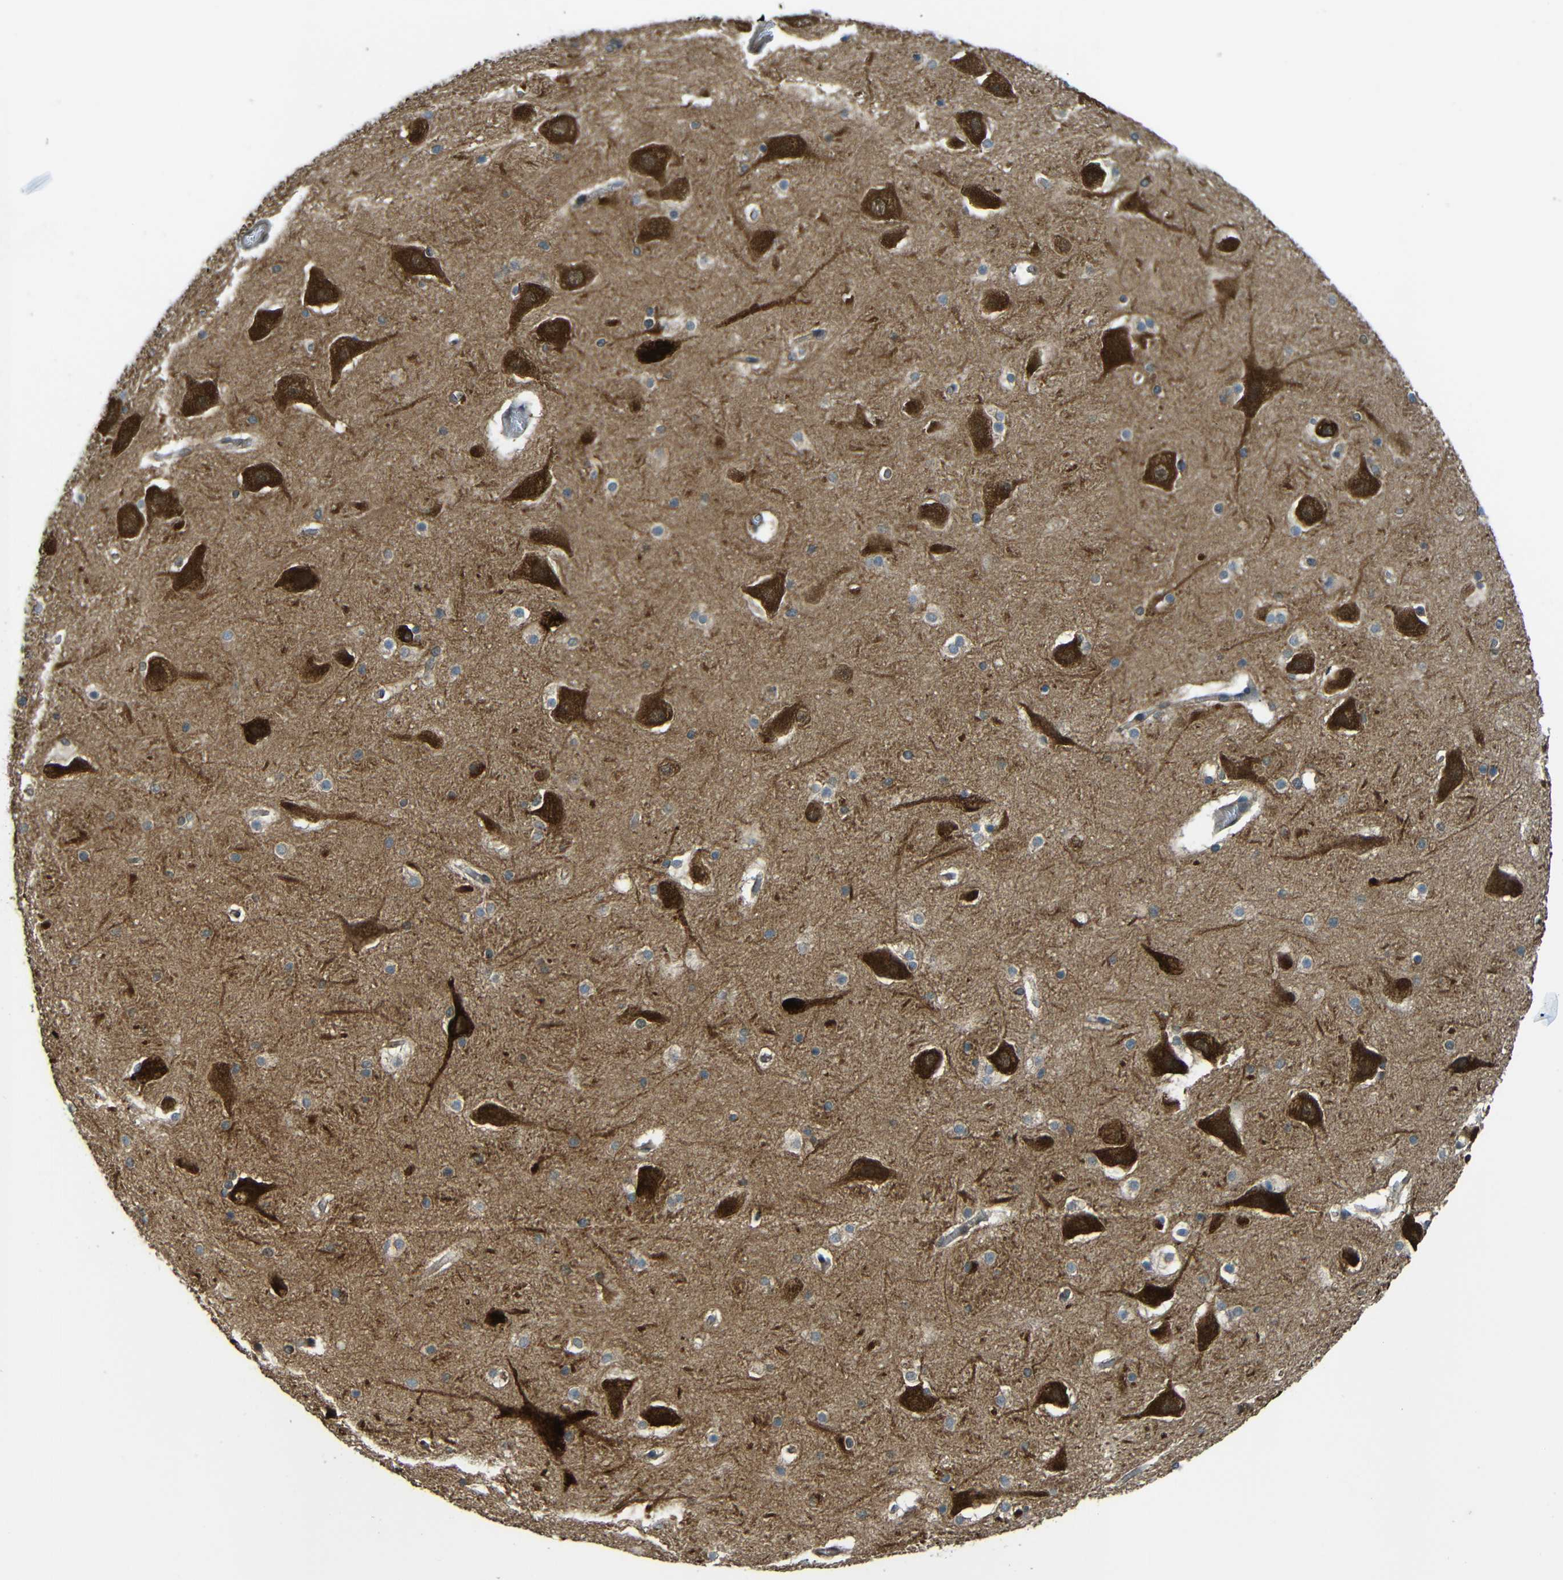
{"staining": {"intensity": "strong", "quantity": "<25%", "location": "cytoplasmic/membranous"}, "tissue": "hippocampus", "cell_type": "Glial cells", "image_type": "normal", "snomed": [{"axis": "morphology", "description": "Normal tissue, NOS"}, {"axis": "topography", "description": "Hippocampus"}], "caption": "An image of human hippocampus stained for a protein demonstrates strong cytoplasmic/membranous brown staining in glial cells. Using DAB (3,3'-diaminobenzidine) (brown) and hematoxylin (blue) stains, captured at high magnification using brightfield microscopy.", "gene": "VAPB", "patient": {"sex": "male", "age": 45}}